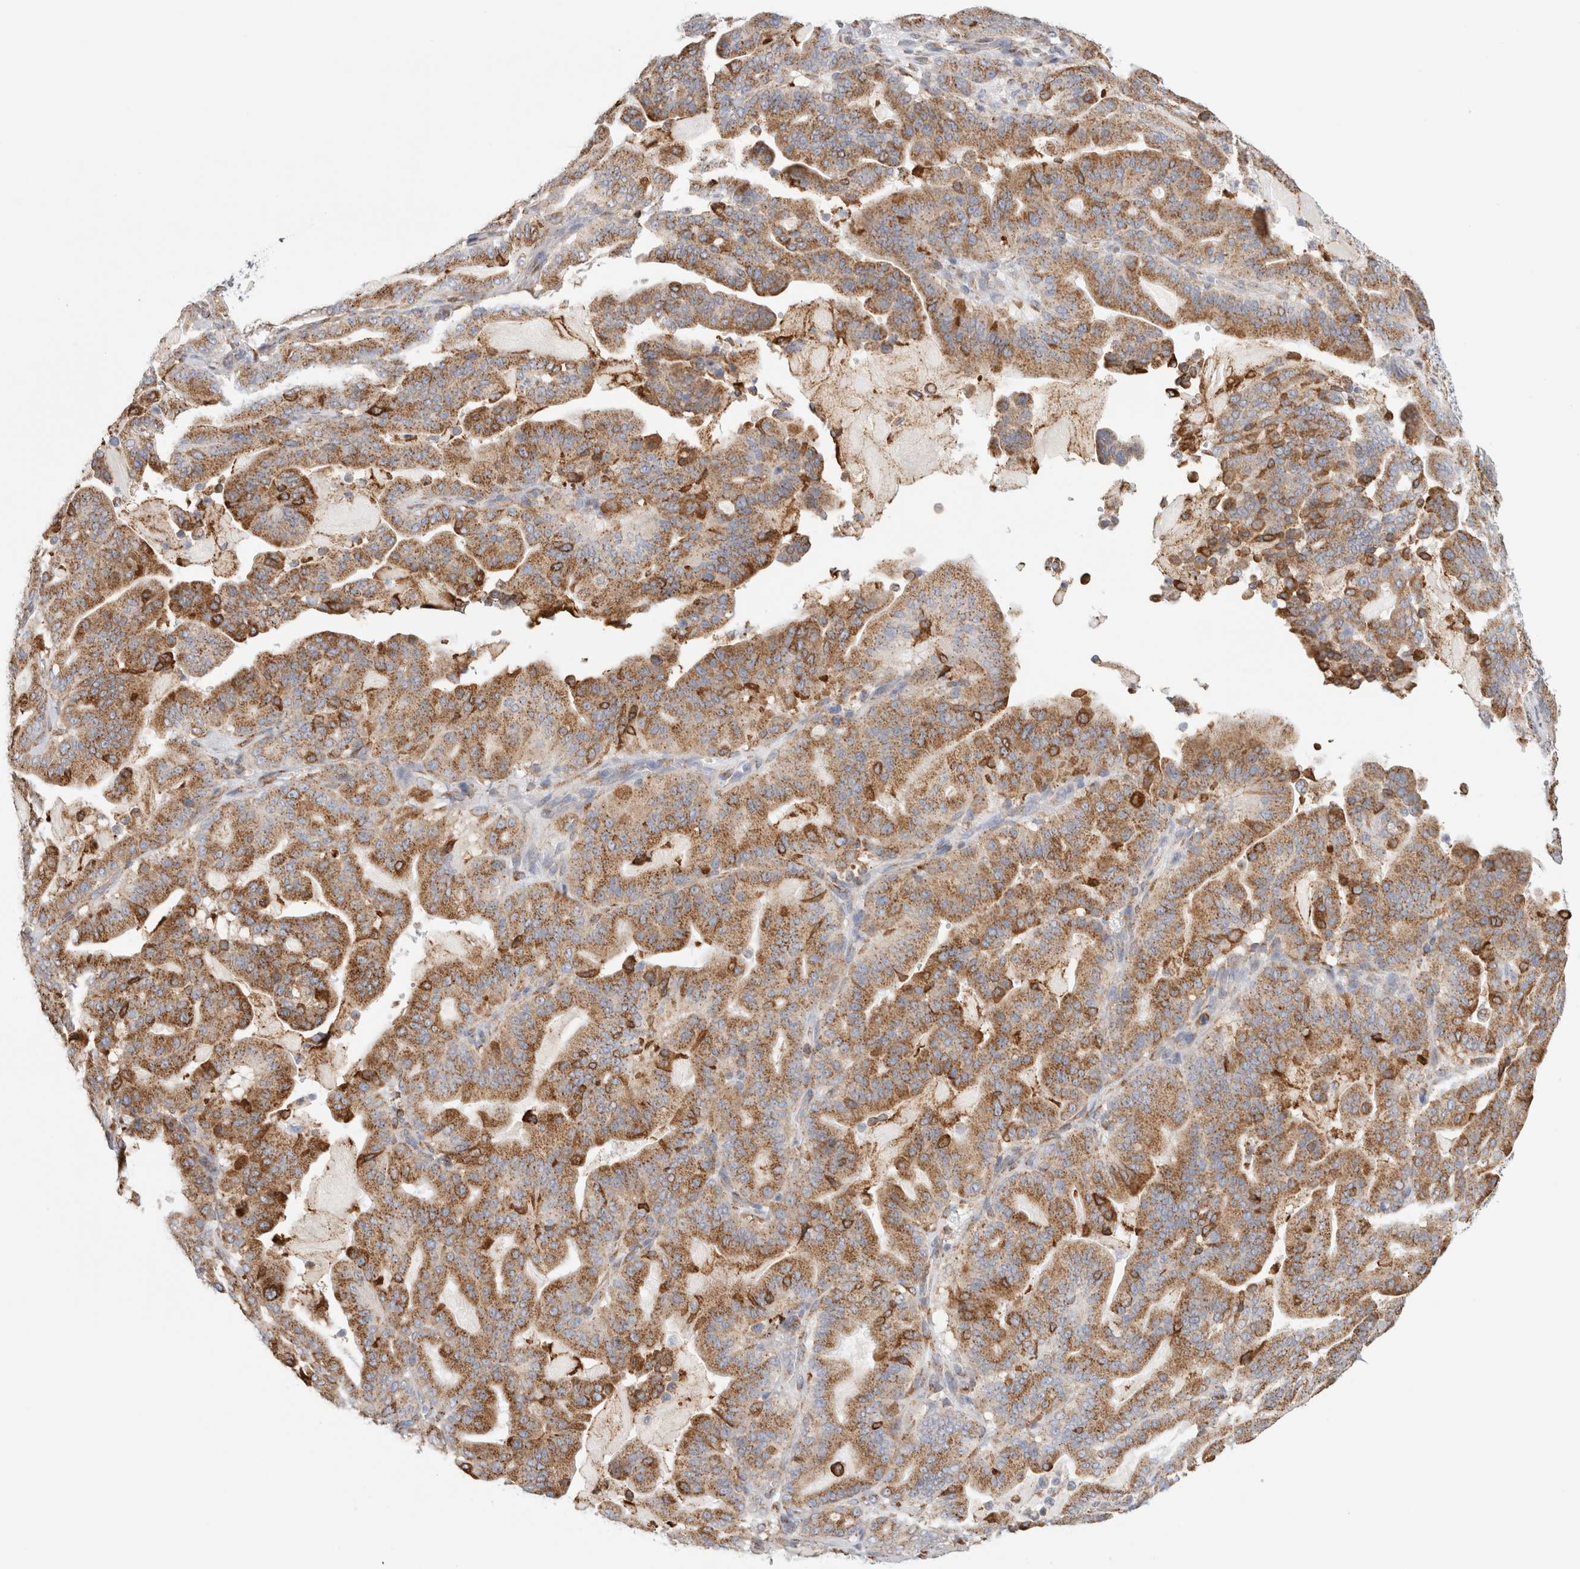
{"staining": {"intensity": "moderate", "quantity": ">75%", "location": "cytoplasmic/membranous"}, "tissue": "pancreatic cancer", "cell_type": "Tumor cells", "image_type": "cancer", "snomed": [{"axis": "morphology", "description": "Adenocarcinoma, NOS"}, {"axis": "topography", "description": "Pancreas"}], "caption": "Moderate cytoplasmic/membranous protein staining is present in about >75% of tumor cells in pancreatic cancer.", "gene": "MCFD2", "patient": {"sex": "male", "age": 63}}